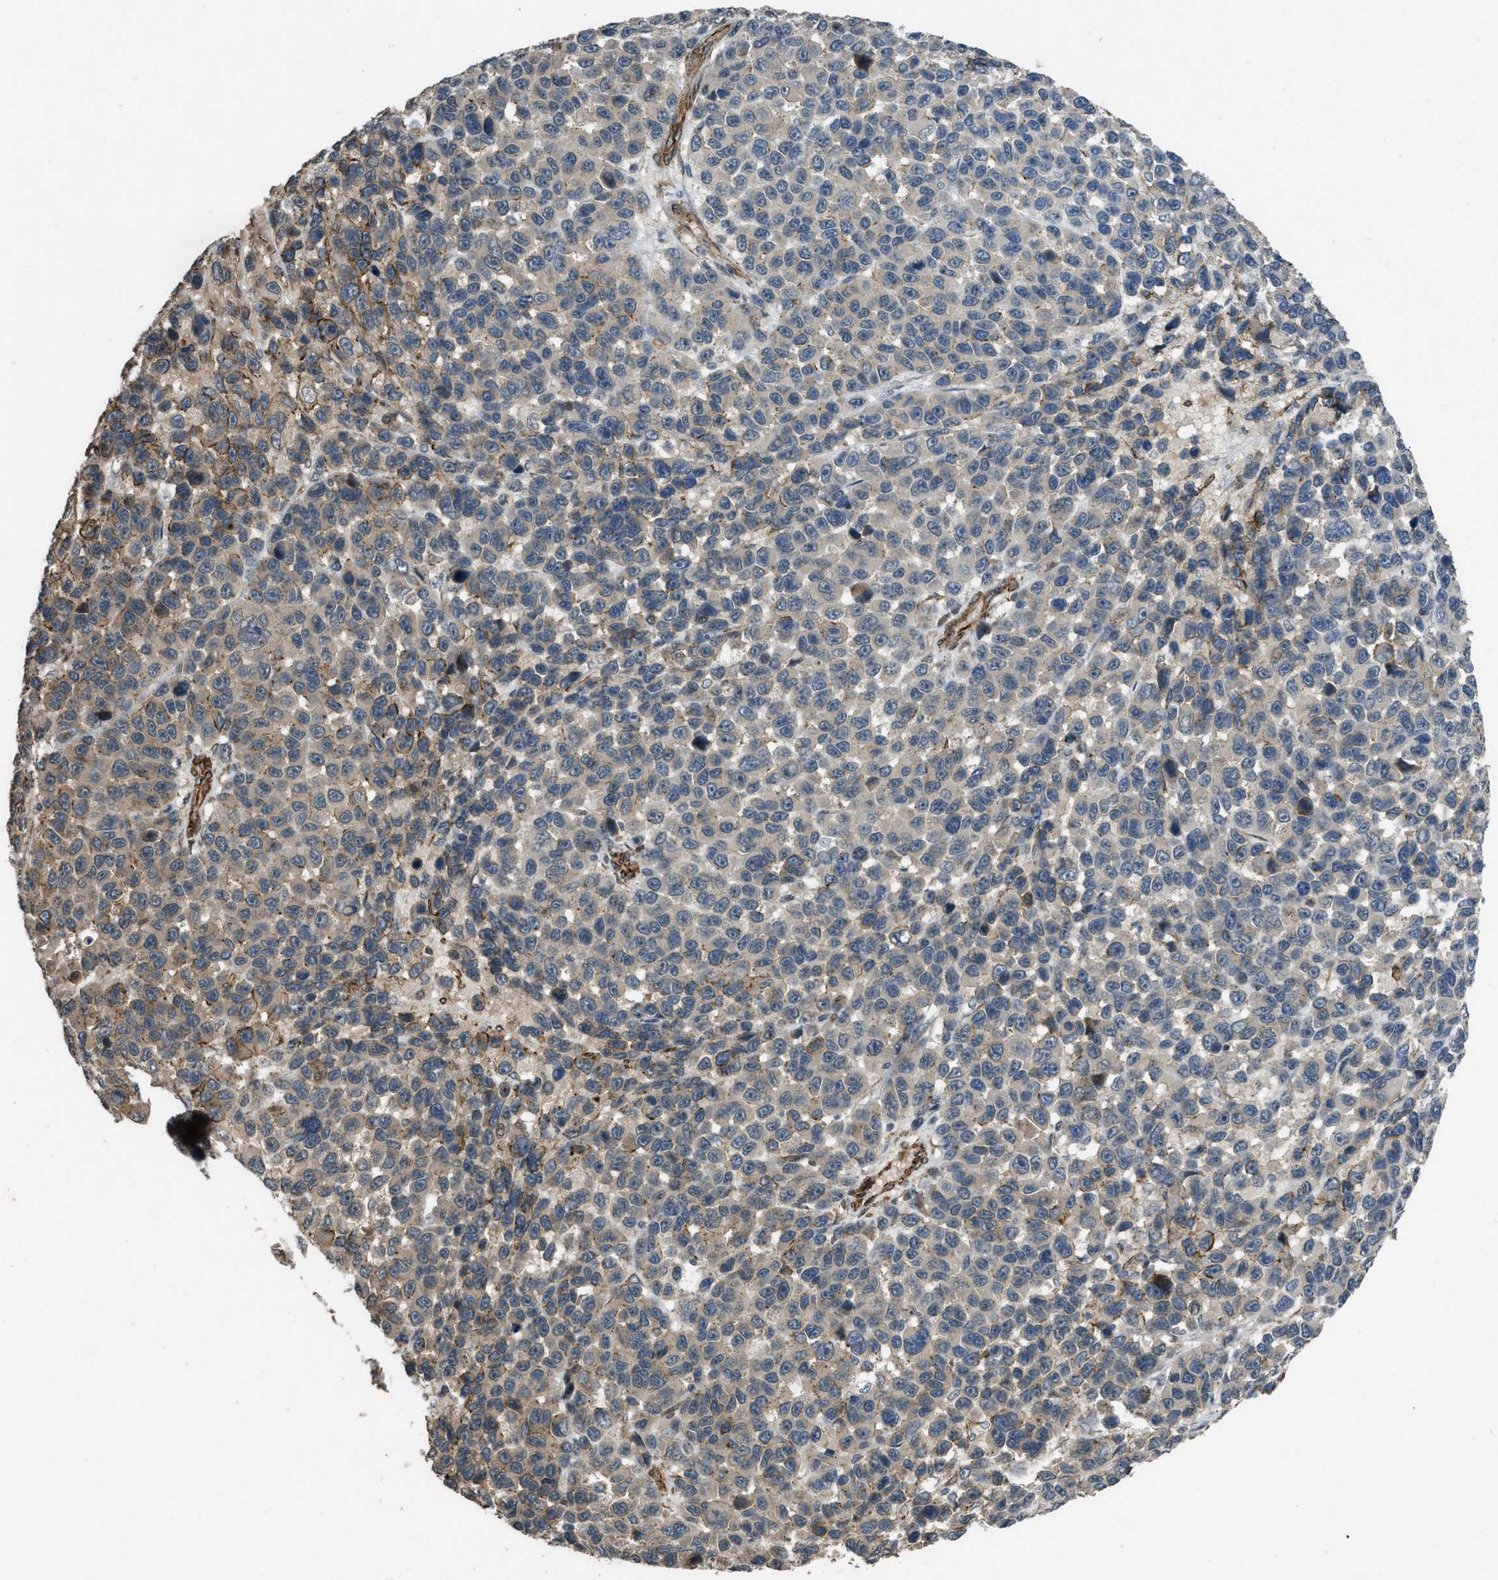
{"staining": {"intensity": "moderate", "quantity": "<25%", "location": "cytoplasmic/membranous"}, "tissue": "melanoma", "cell_type": "Tumor cells", "image_type": "cancer", "snomed": [{"axis": "morphology", "description": "Malignant melanoma, NOS"}, {"axis": "topography", "description": "Skin"}], "caption": "This is a photomicrograph of immunohistochemistry staining of malignant melanoma, which shows moderate positivity in the cytoplasmic/membranous of tumor cells.", "gene": "NMB", "patient": {"sex": "male", "age": 53}}